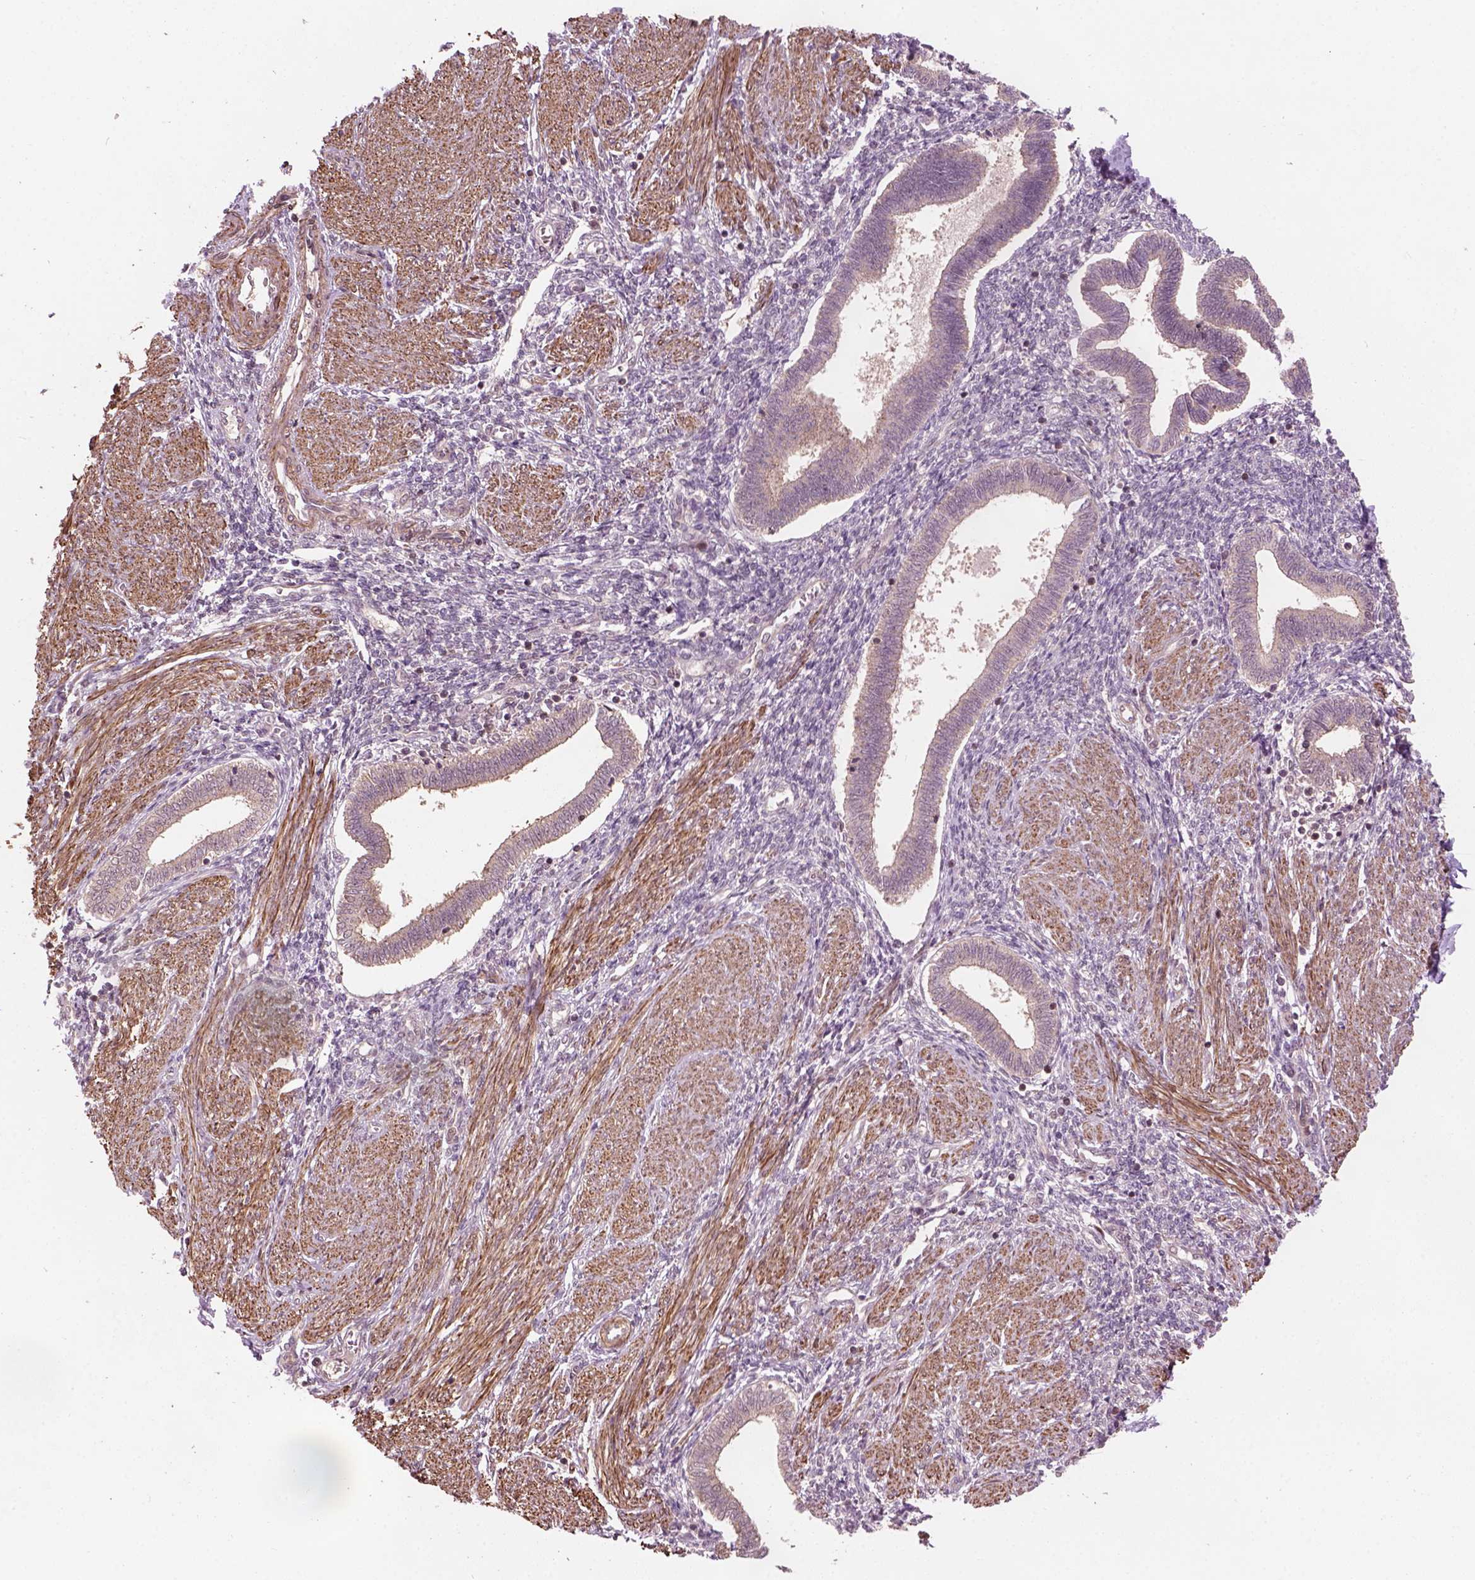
{"staining": {"intensity": "weak", "quantity": "25%-75%", "location": "cytoplasmic/membranous,nuclear"}, "tissue": "endometrium", "cell_type": "Cells in endometrial stroma", "image_type": "normal", "snomed": [{"axis": "morphology", "description": "Normal tissue, NOS"}, {"axis": "topography", "description": "Endometrium"}], "caption": "Weak cytoplasmic/membranous,nuclear positivity for a protein is identified in about 25%-75% of cells in endometrial stroma of unremarkable endometrium using IHC.", "gene": "PSMD11", "patient": {"sex": "female", "age": 42}}